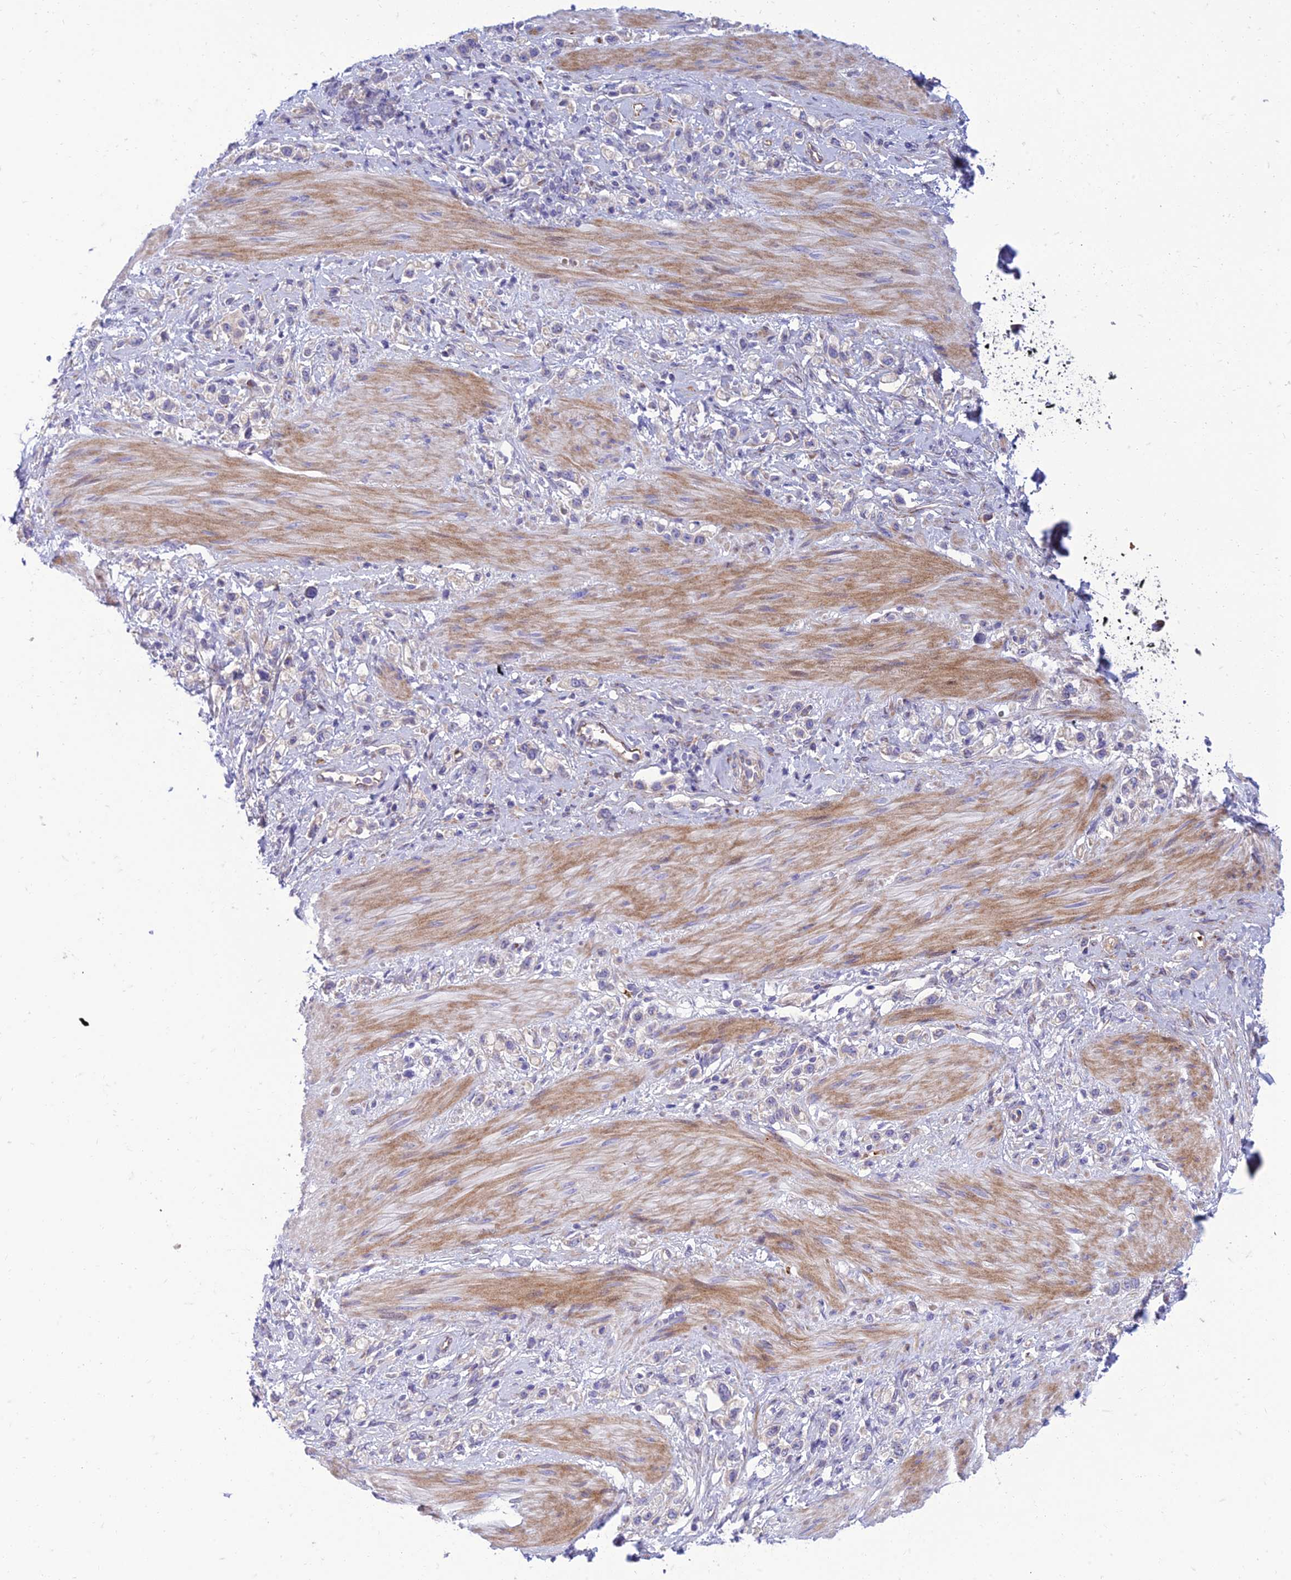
{"staining": {"intensity": "negative", "quantity": "none", "location": "none"}, "tissue": "stomach cancer", "cell_type": "Tumor cells", "image_type": "cancer", "snomed": [{"axis": "morphology", "description": "Adenocarcinoma, NOS"}, {"axis": "topography", "description": "Stomach"}], "caption": "Immunohistochemical staining of stomach cancer (adenocarcinoma) demonstrates no significant positivity in tumor cells.", "gene": "SEL1L3", "patient": {"sex": "female", "age": 65}}